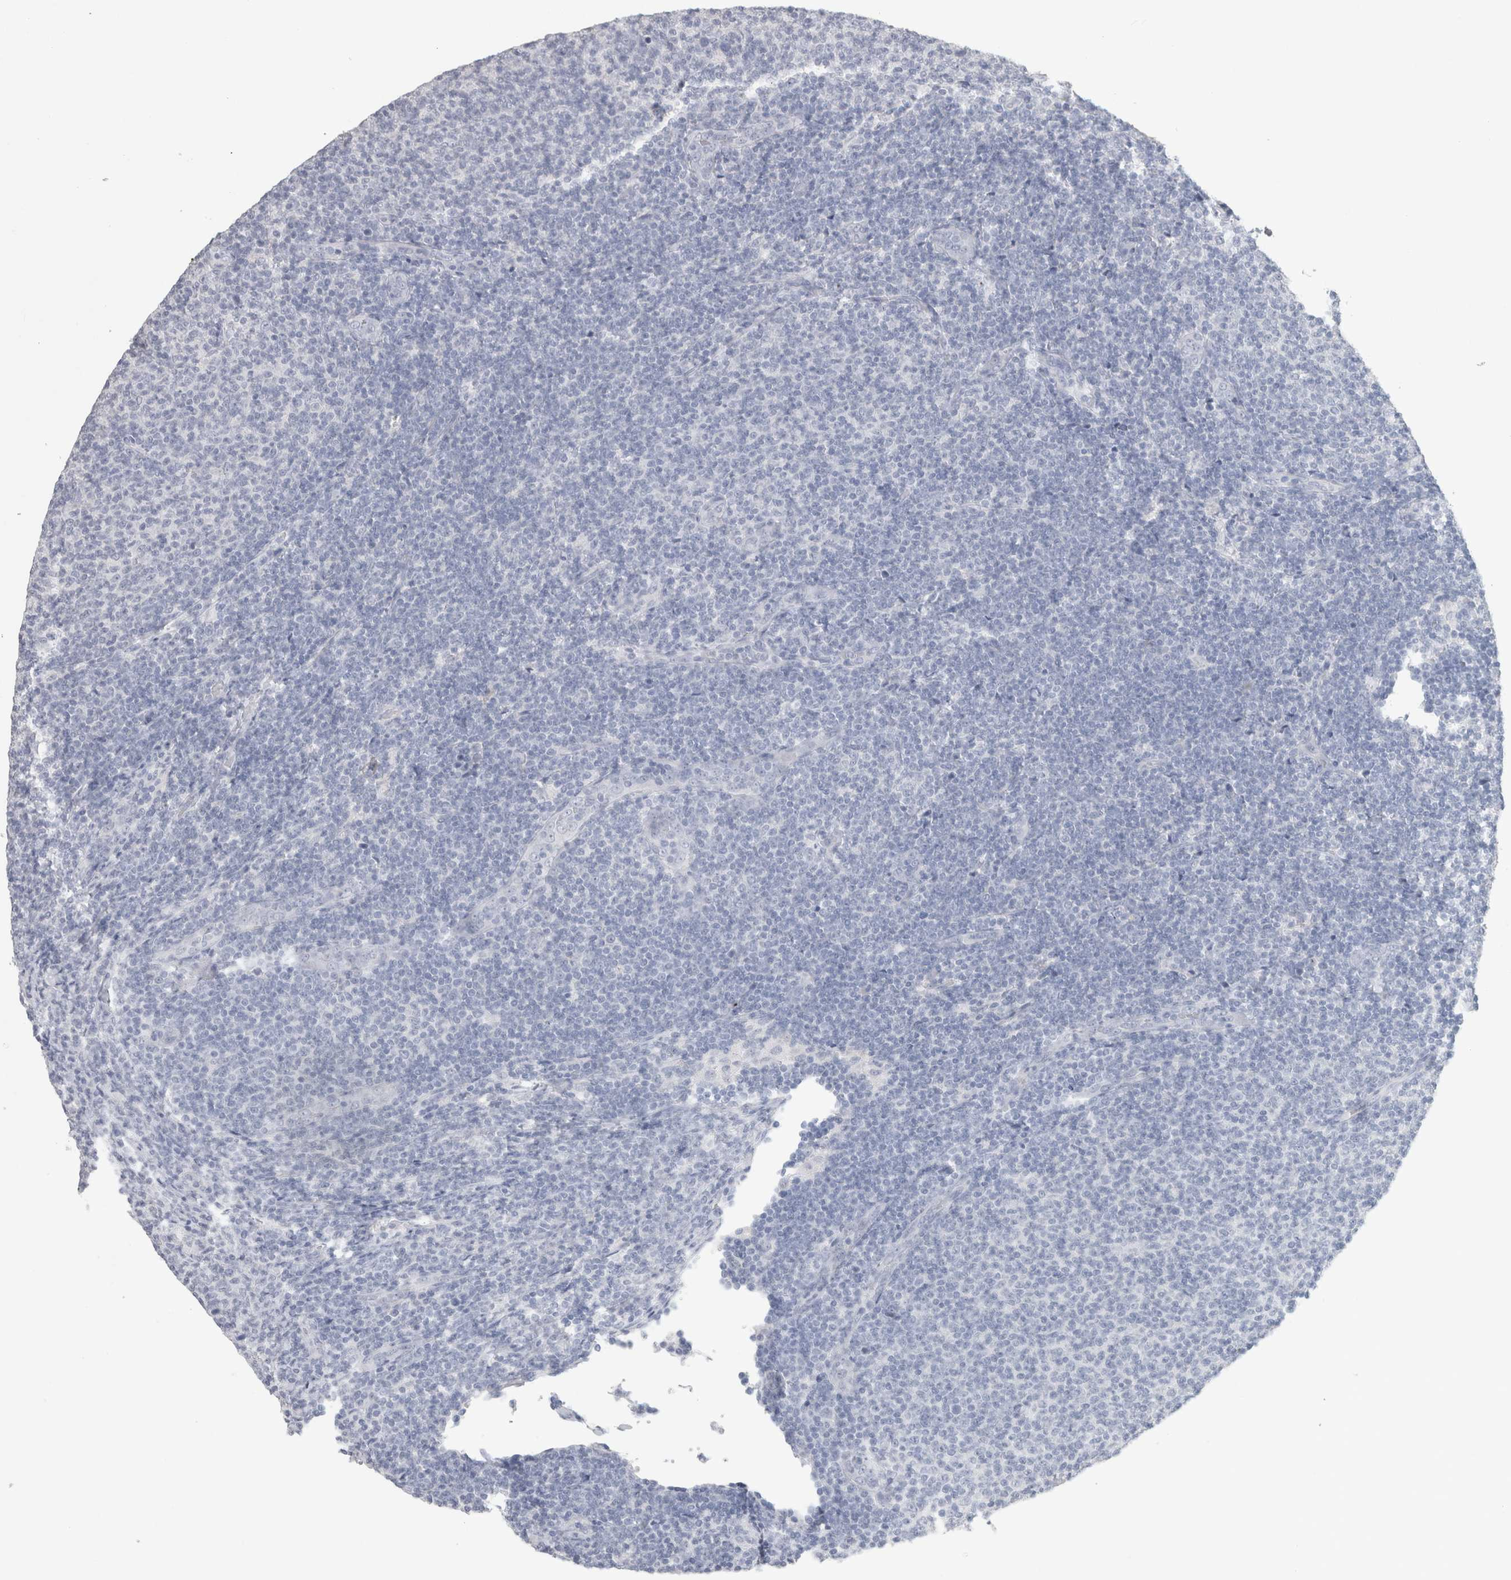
{"staining": {"intensity": "negative", "quantity": "none", "location": "none"}, "tissue": "lymphoma", "cell_type": "Tumor cells", "image_type": "cancer", "snomed": [{"axis": "morphology", "description": "Malignant lymphoma, non-Hodgkin's type, Low grade"}, {"axis": "topography", "description": "Lymph node"}], "caption": "Protein analysis of lymphoma demonstrates no significant positivity in tumor cells. (Stains: DAB (3,3'-diaminobenzidine) immunohistochemistry with hematoxylin counter stain, Microscopy: brightfield microscopy at high magnification).", "gene": "SLC6A1", "patient": {"sex": "male", "age": 66}}